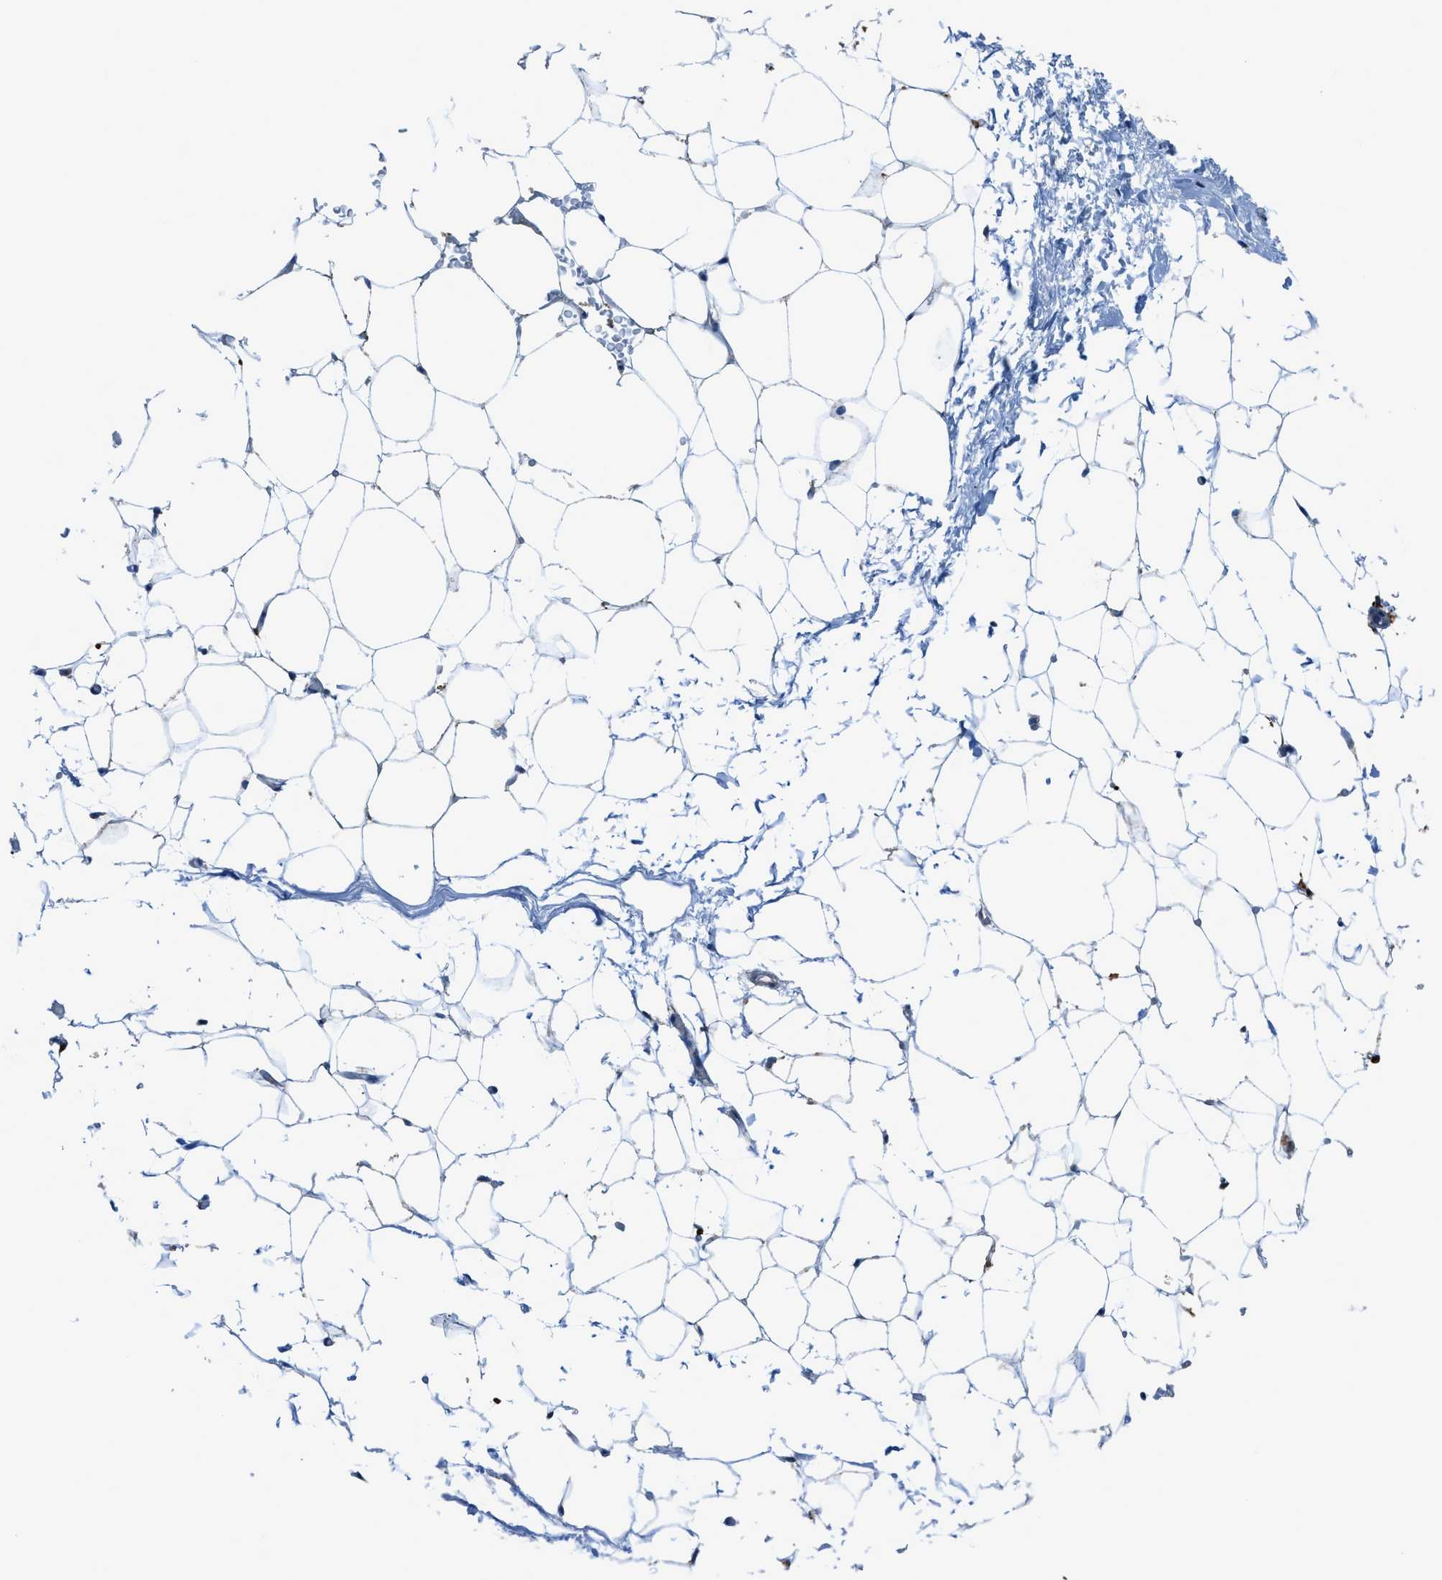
{"staining": {"intensity": "moderate", "quantity": "<25%", "location": "cytoplasmic/membranous"}, "tissue": "adipose tissue", "cell_type": "Adipocytes", "image_type": "normal", "snomed": [{"axis": "morphology", "description": "Normal tissue, NOS"}, {"axis": "topography", "description": "Breast"}, {"axis": "topography", "description": "Soft tissue"}], "caption": "Immunohistochemical staining of normal human adipose tissue displays low levels of moderate cytoplasmic/membranous positivity in approximately <25% of adipocytes.", "gene": "EGFR", "patient": {"sex": "female", "age": 75}}